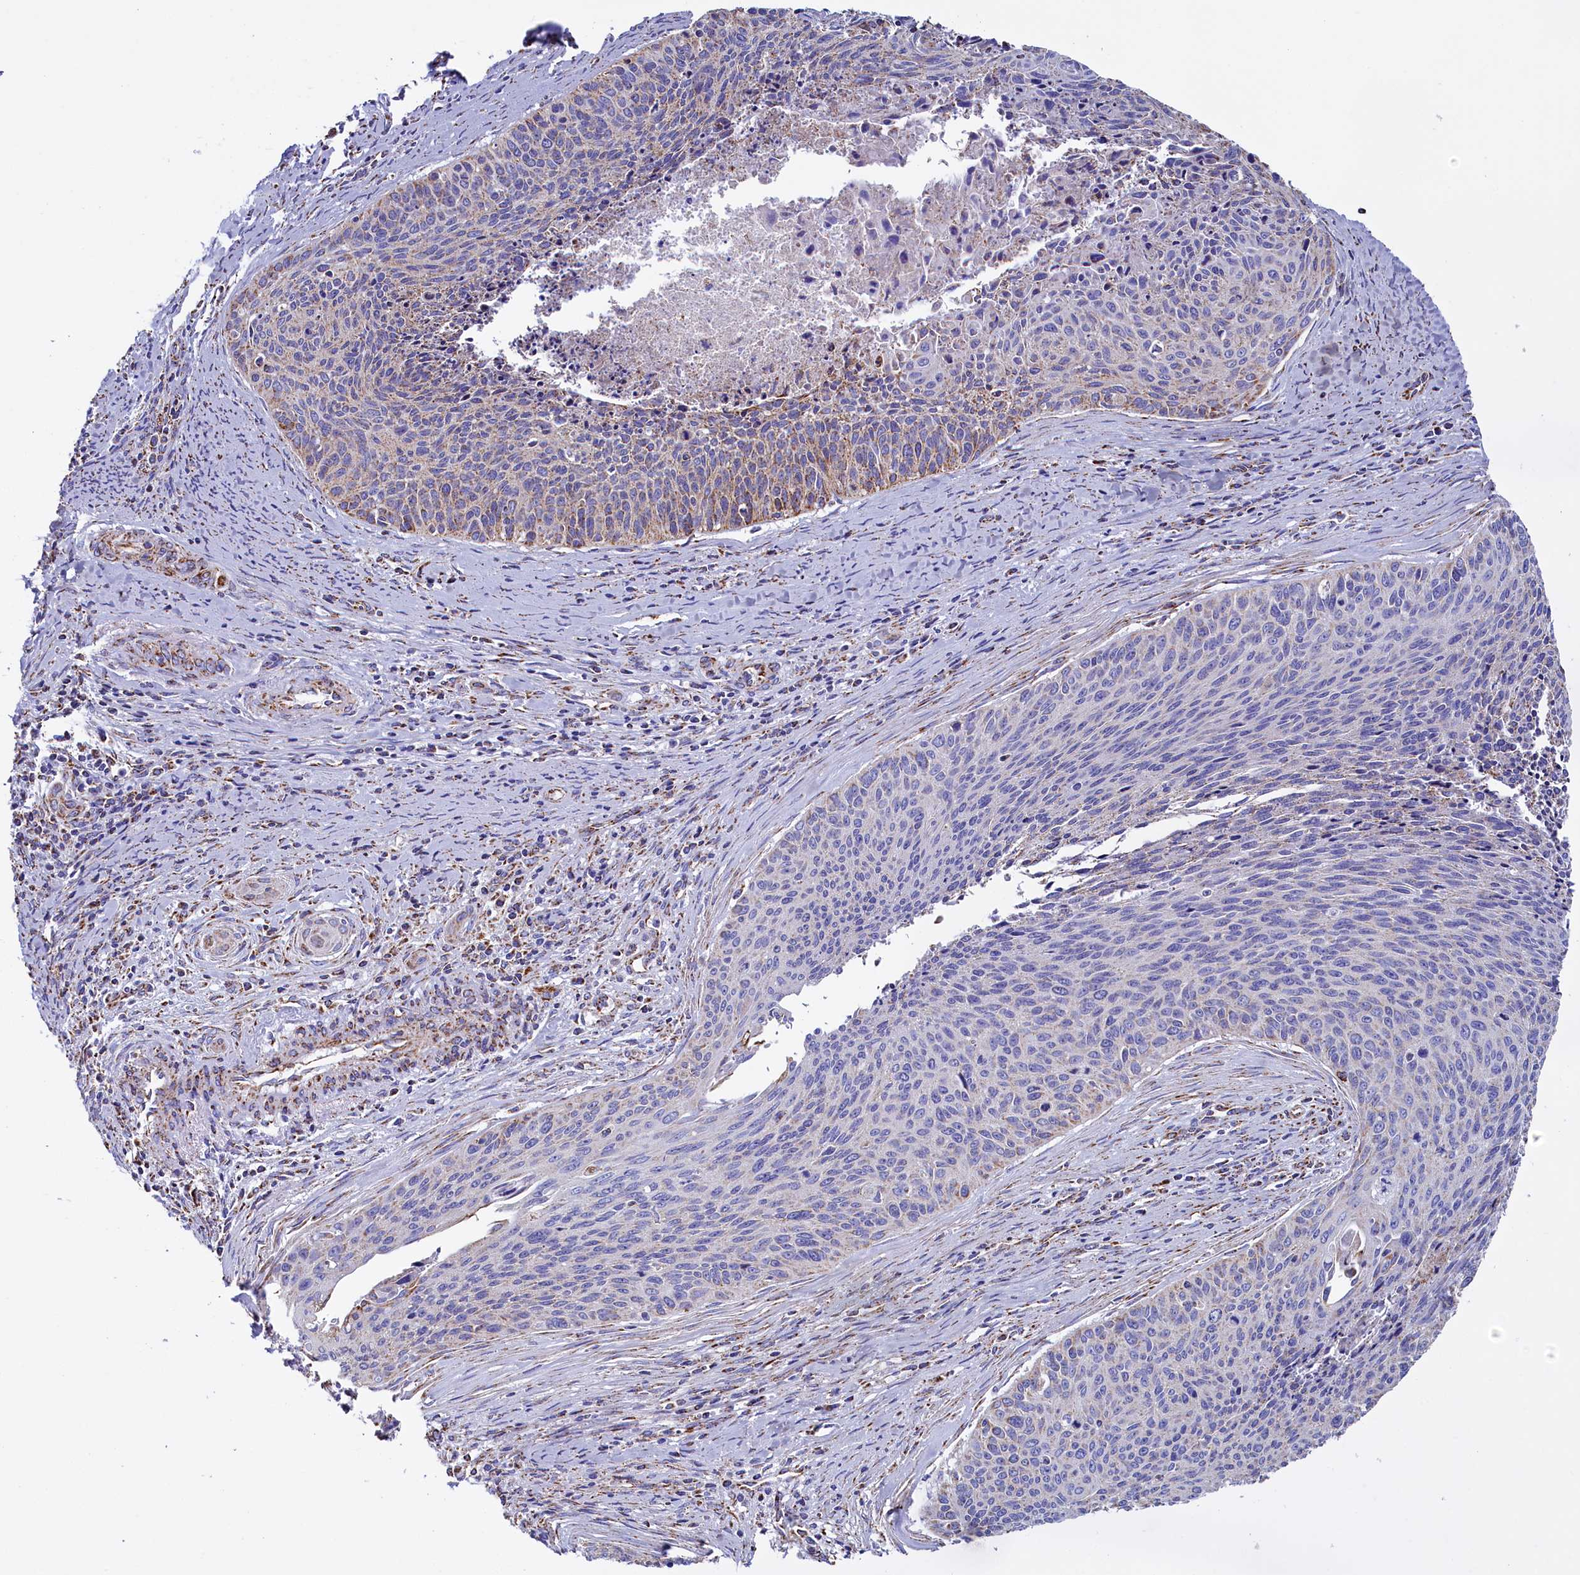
{"staining": {"intensity": "weak", "quantity": "<25%", "location": "cytoplasmic/membranous"}, "tissue": "cervical cancer", "cell_type": "Tumor cells", "image_type": "cancer", "snomed": [{"axis": "morphology", "description": "Squamous cell carcinoma, NOS"}, {"axis": "topography", "description": "Cervix"}], "caption": "IHC of squamous cell carcinoma (cervical) shows no positivity in tumor cells.", "gene": "SLC39A3", "patient": {"sex": "female", "age": 55}}